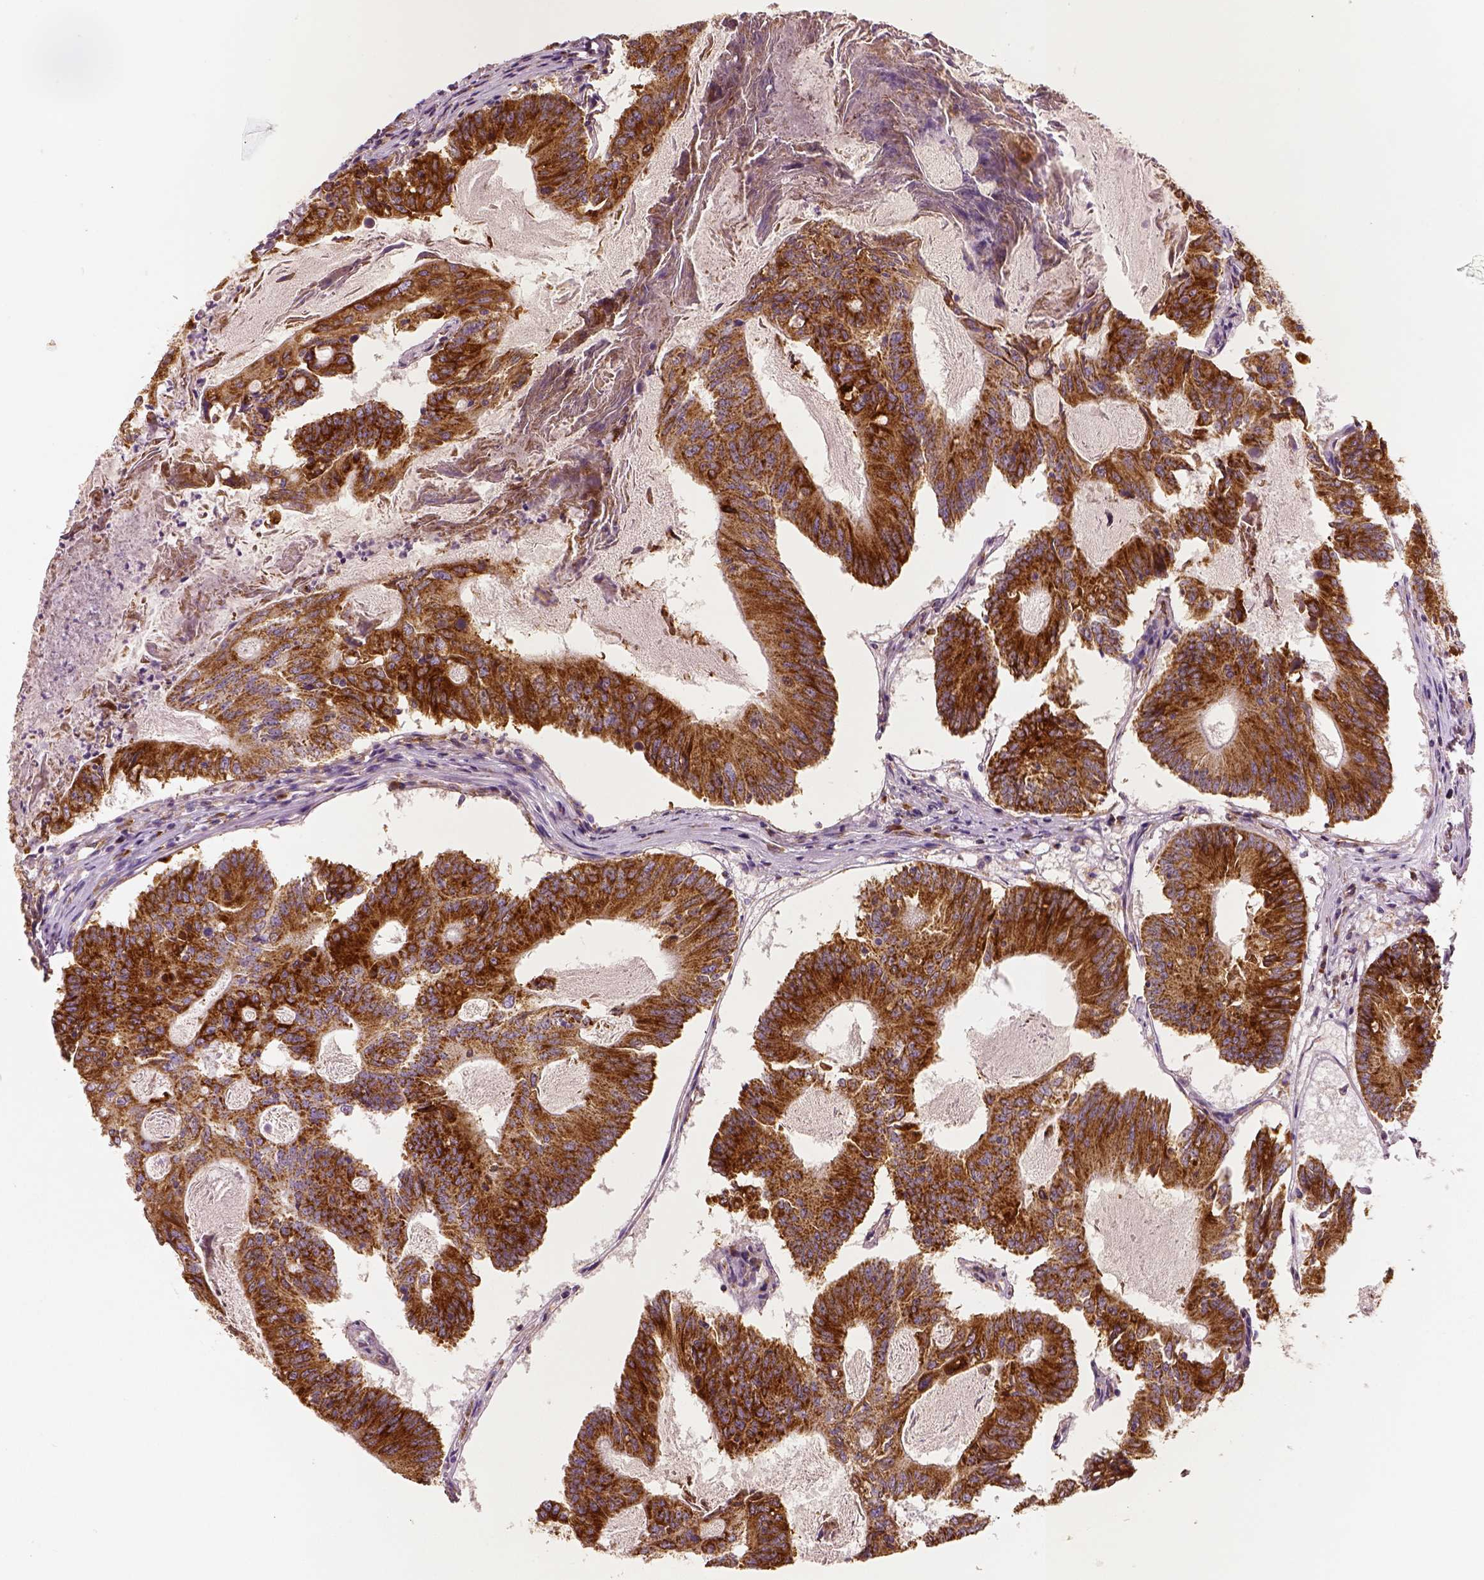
{"staining": {"intensity": "moderate", "quantity": ">75%", "location": "cytoplasmic/membranous"}, "tissue": "colorectal cancer", "cell_type": "Tumor cells", "image_type": "cancer", "snomed": [{"axis": "morphology", "description": "Adenocarcinoma, NOS"}, {"axis": "topography", "description": "Colon"}], "caption": "Adenocarcinoma (colorectal) stained with a brown dye shows moderate cytoplasmic/membranous positive staining in about >75% of tumor cells.", "gene": "PGAM5", "patient": {"sex": "female", "age": 70}}